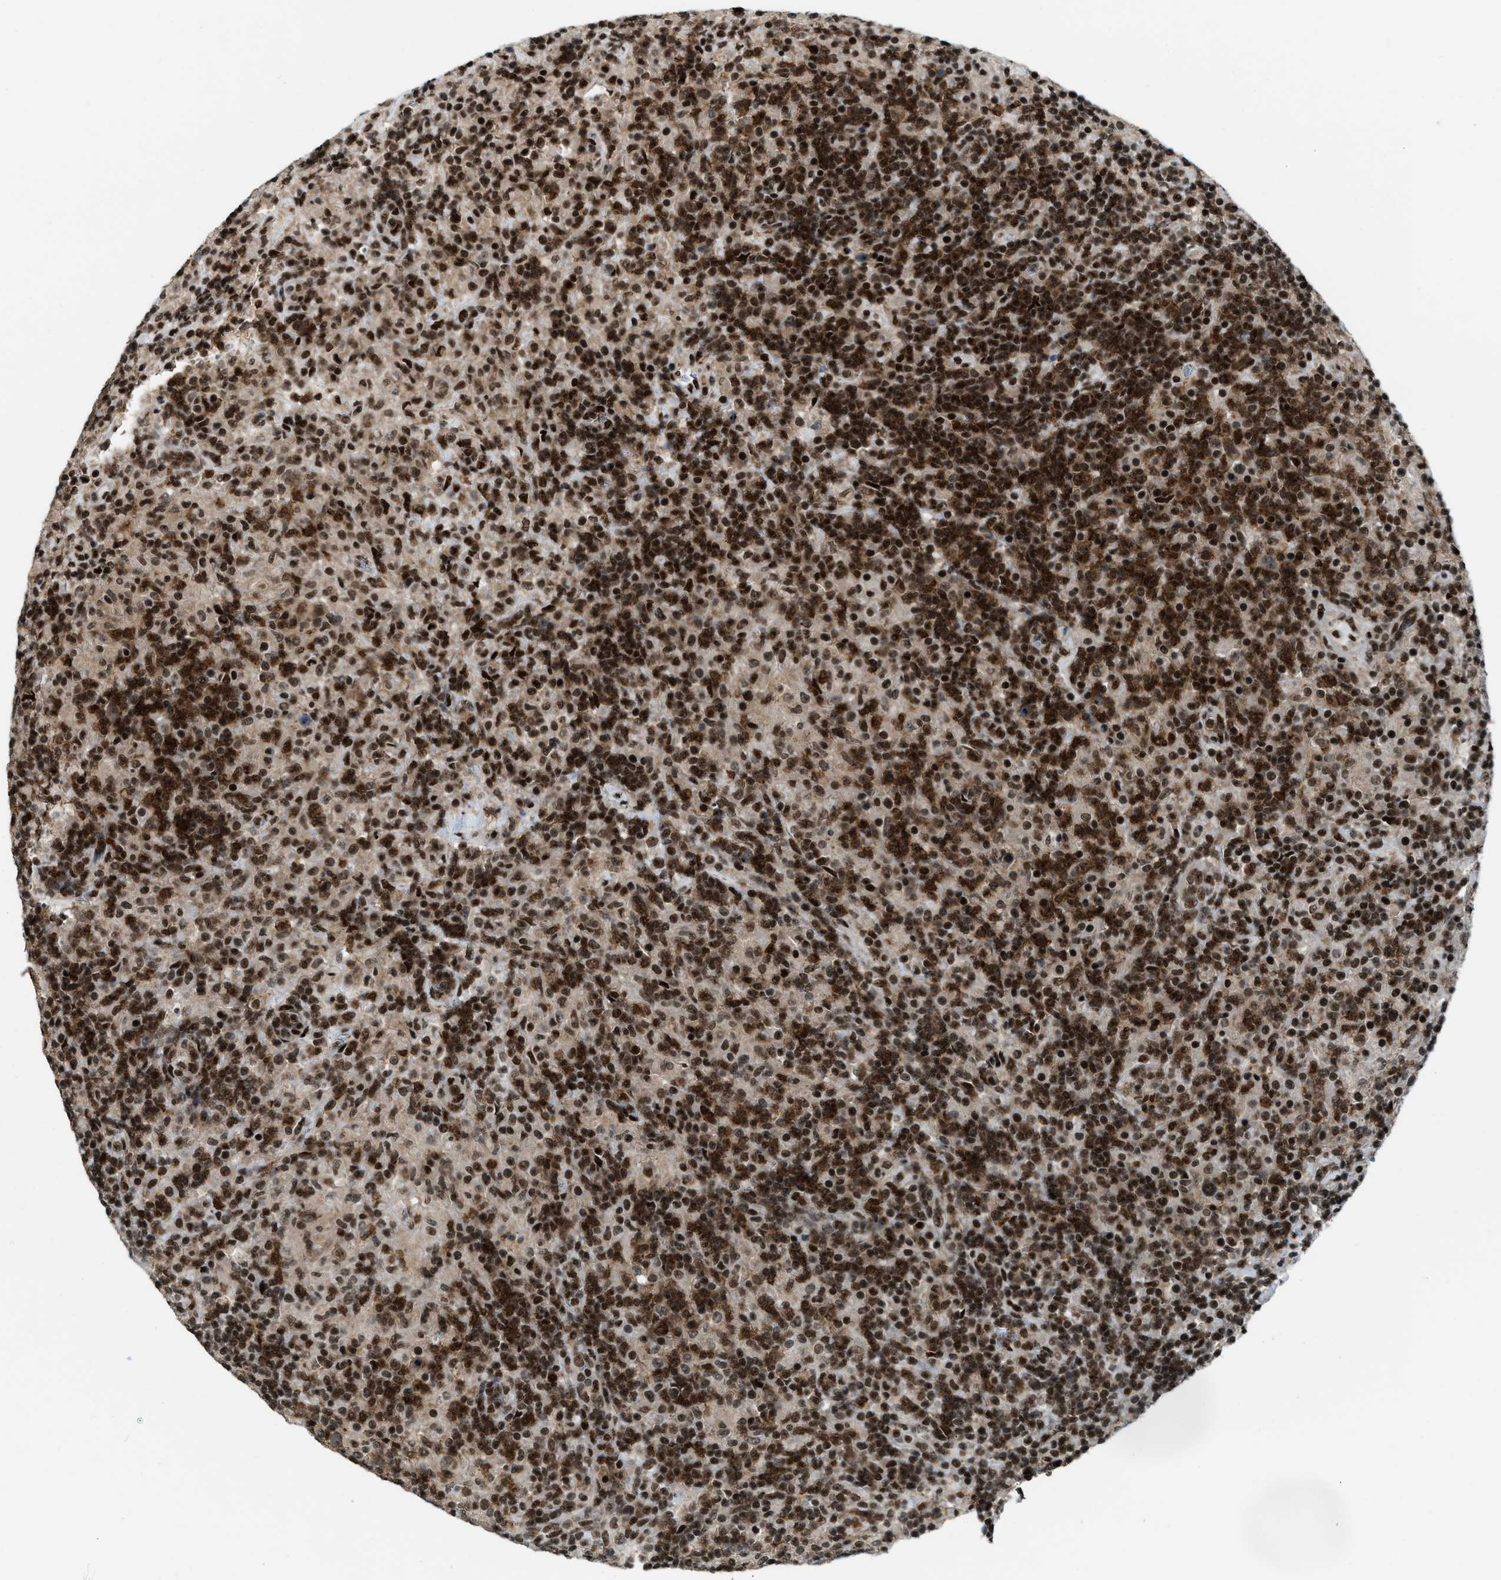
{"staining": {"intensity": "moderate", "quantity": ">75%", "location": "nuclear"}, "tissue": "lymphoma", "cell_type": "Tumor cells", "image_type": "cancer", "snomed": [{"axis": "morphology", "description": "Hodgkin's disease, NOS"}, {"axis": "topography", "description": "Lymph node"}], "caption": "Protein staining by immunohistochemistry (IHC) exhibits moderate nuclear staining in about >75% of tumor cells in lymphoma.", "gene": "NUMA1", "patient": {"sex": "male", "age": 70}}